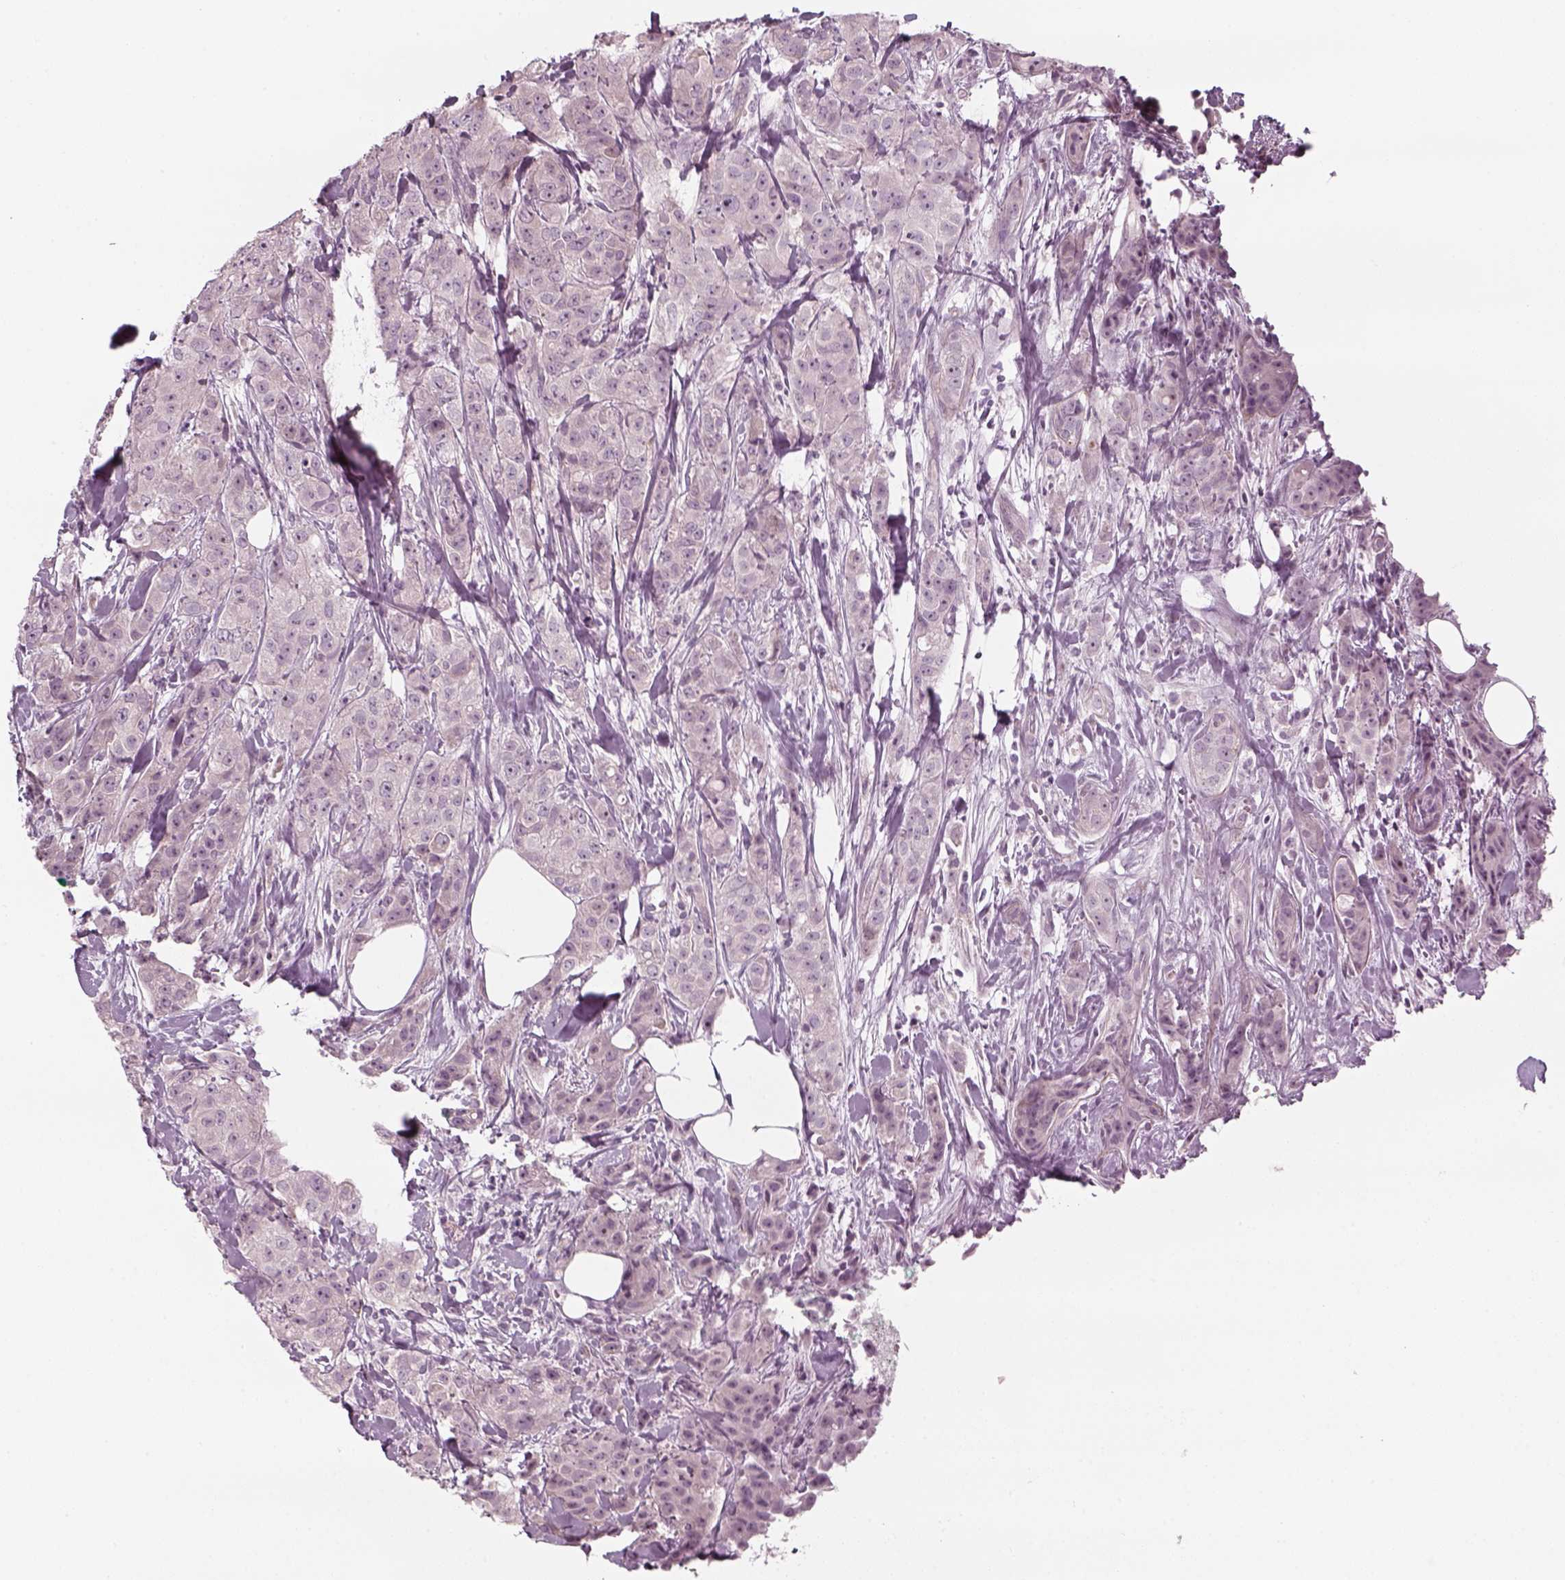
{"staining": {"intensity": "negative", "quantity": "none", "location": "none"}, "tissue": "breast cancer", "cell_type": "Tumor cells", "image_type": "cancer", "snomed": [{"axis": "morphology", "description": "Duct carcinoma"}, {"axis": "topography", "description": "Breast"}], "caption": "This histopathology image is of breast cancer stained with IHC to label a protein in brown with the nuclei are counter-stained blue. There is no expression in tumor cells. (DAB immunohistochemistry (IHC) visualized using brightfield microscopy, high magnification).", "gene": "PNMT", "patient": {"sex": "female", "age": 43}}